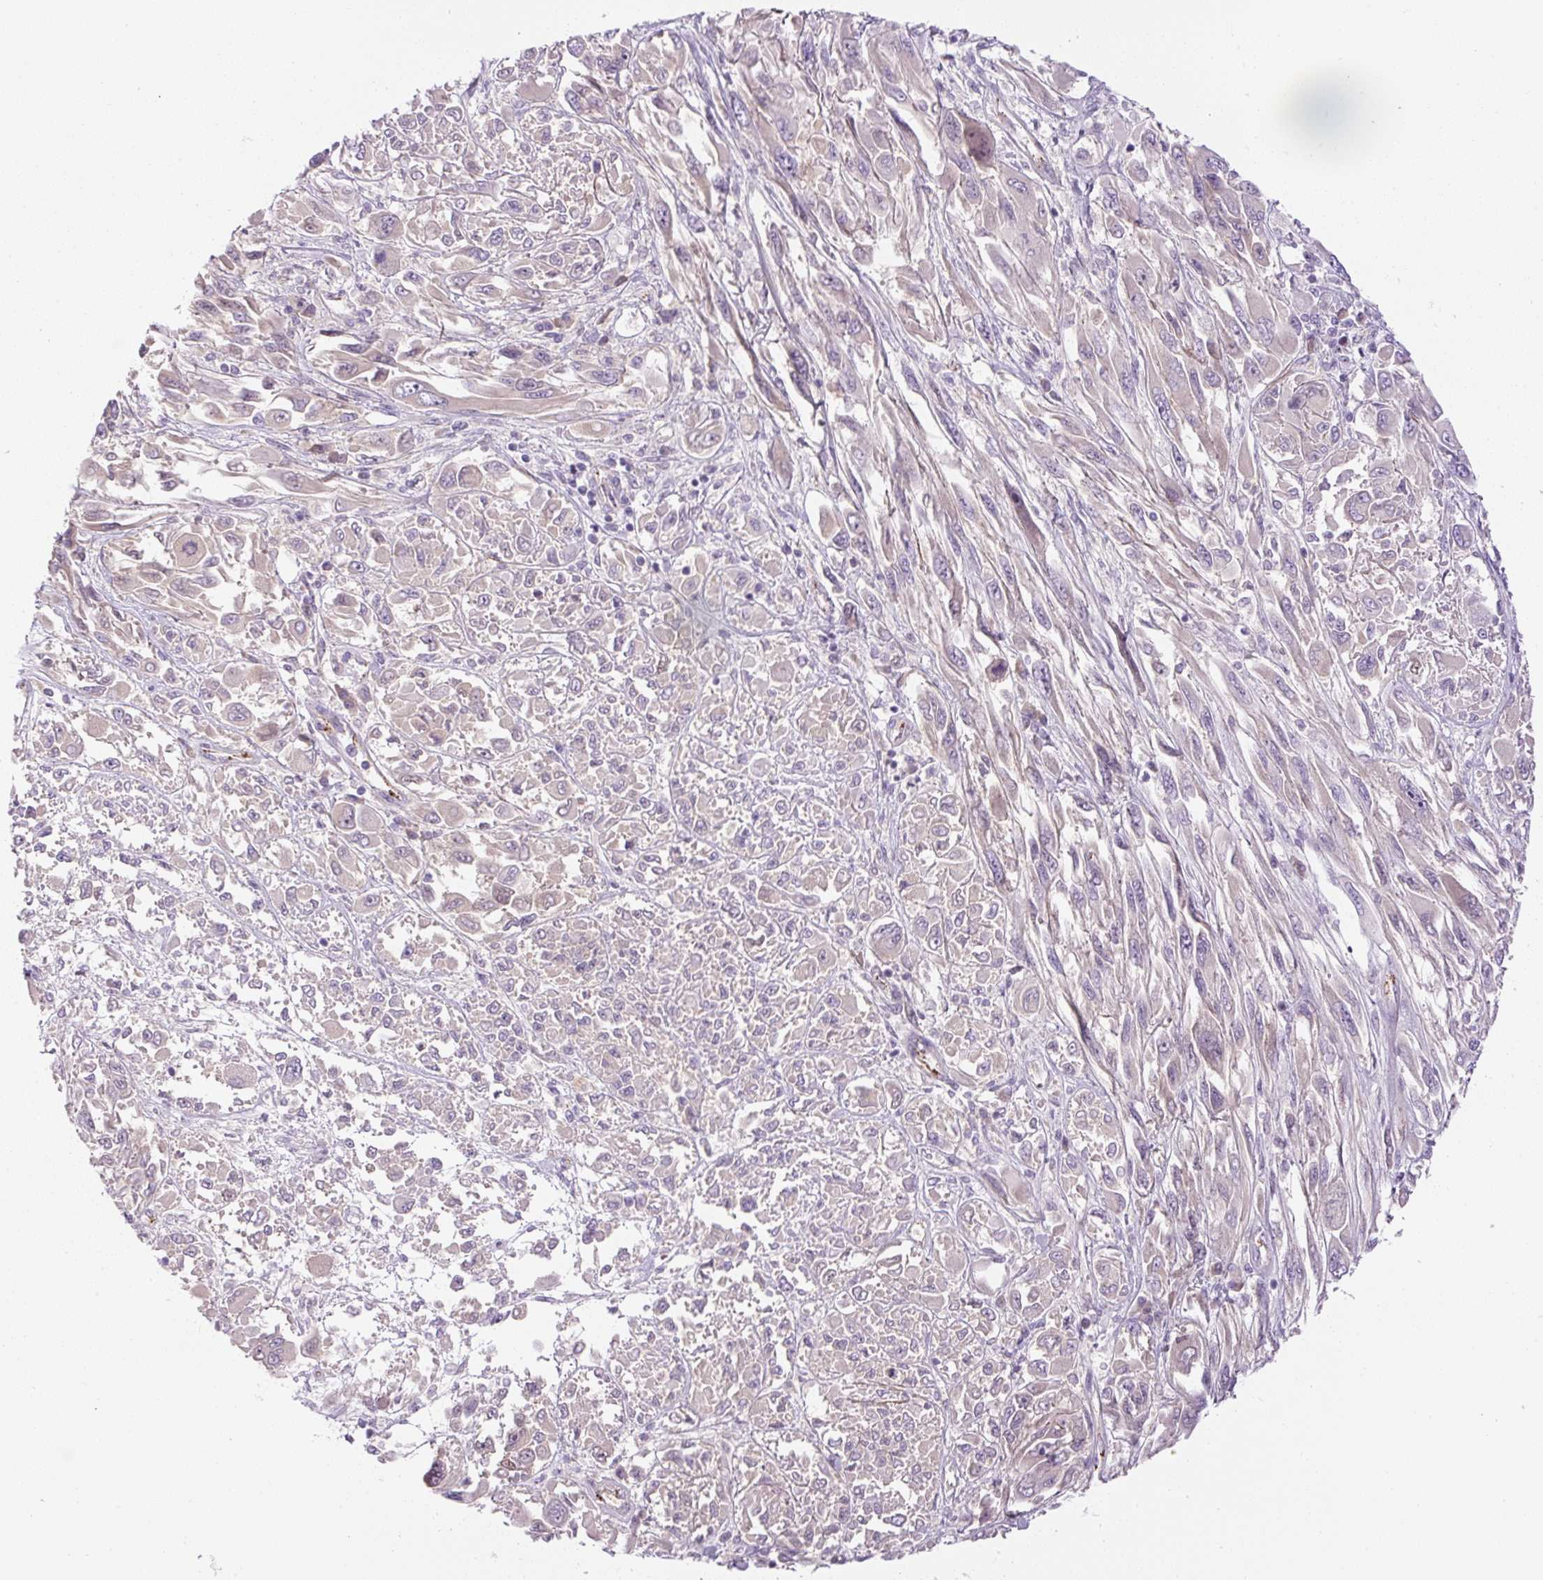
{"staining": {"intensity": "negative", "quantity": "none", "location": "none"}, "tissue": "melanoma", "cell_type": "Tumor cells", "image_type": "cancer", "snomed": [{"axis": "morphology", "description": "Malignant melanoma, NOS"}, {"axis": "topography", "description": "Skin"}], "caption": "Melanoma was stained to show a protein in brown. There is no significant staining in tumor cells. (Immunohistochemistry, brightfield microscopy, high magnification).", "gene": "RSPO4", "patient": {"sex": "female", "age": 91}}